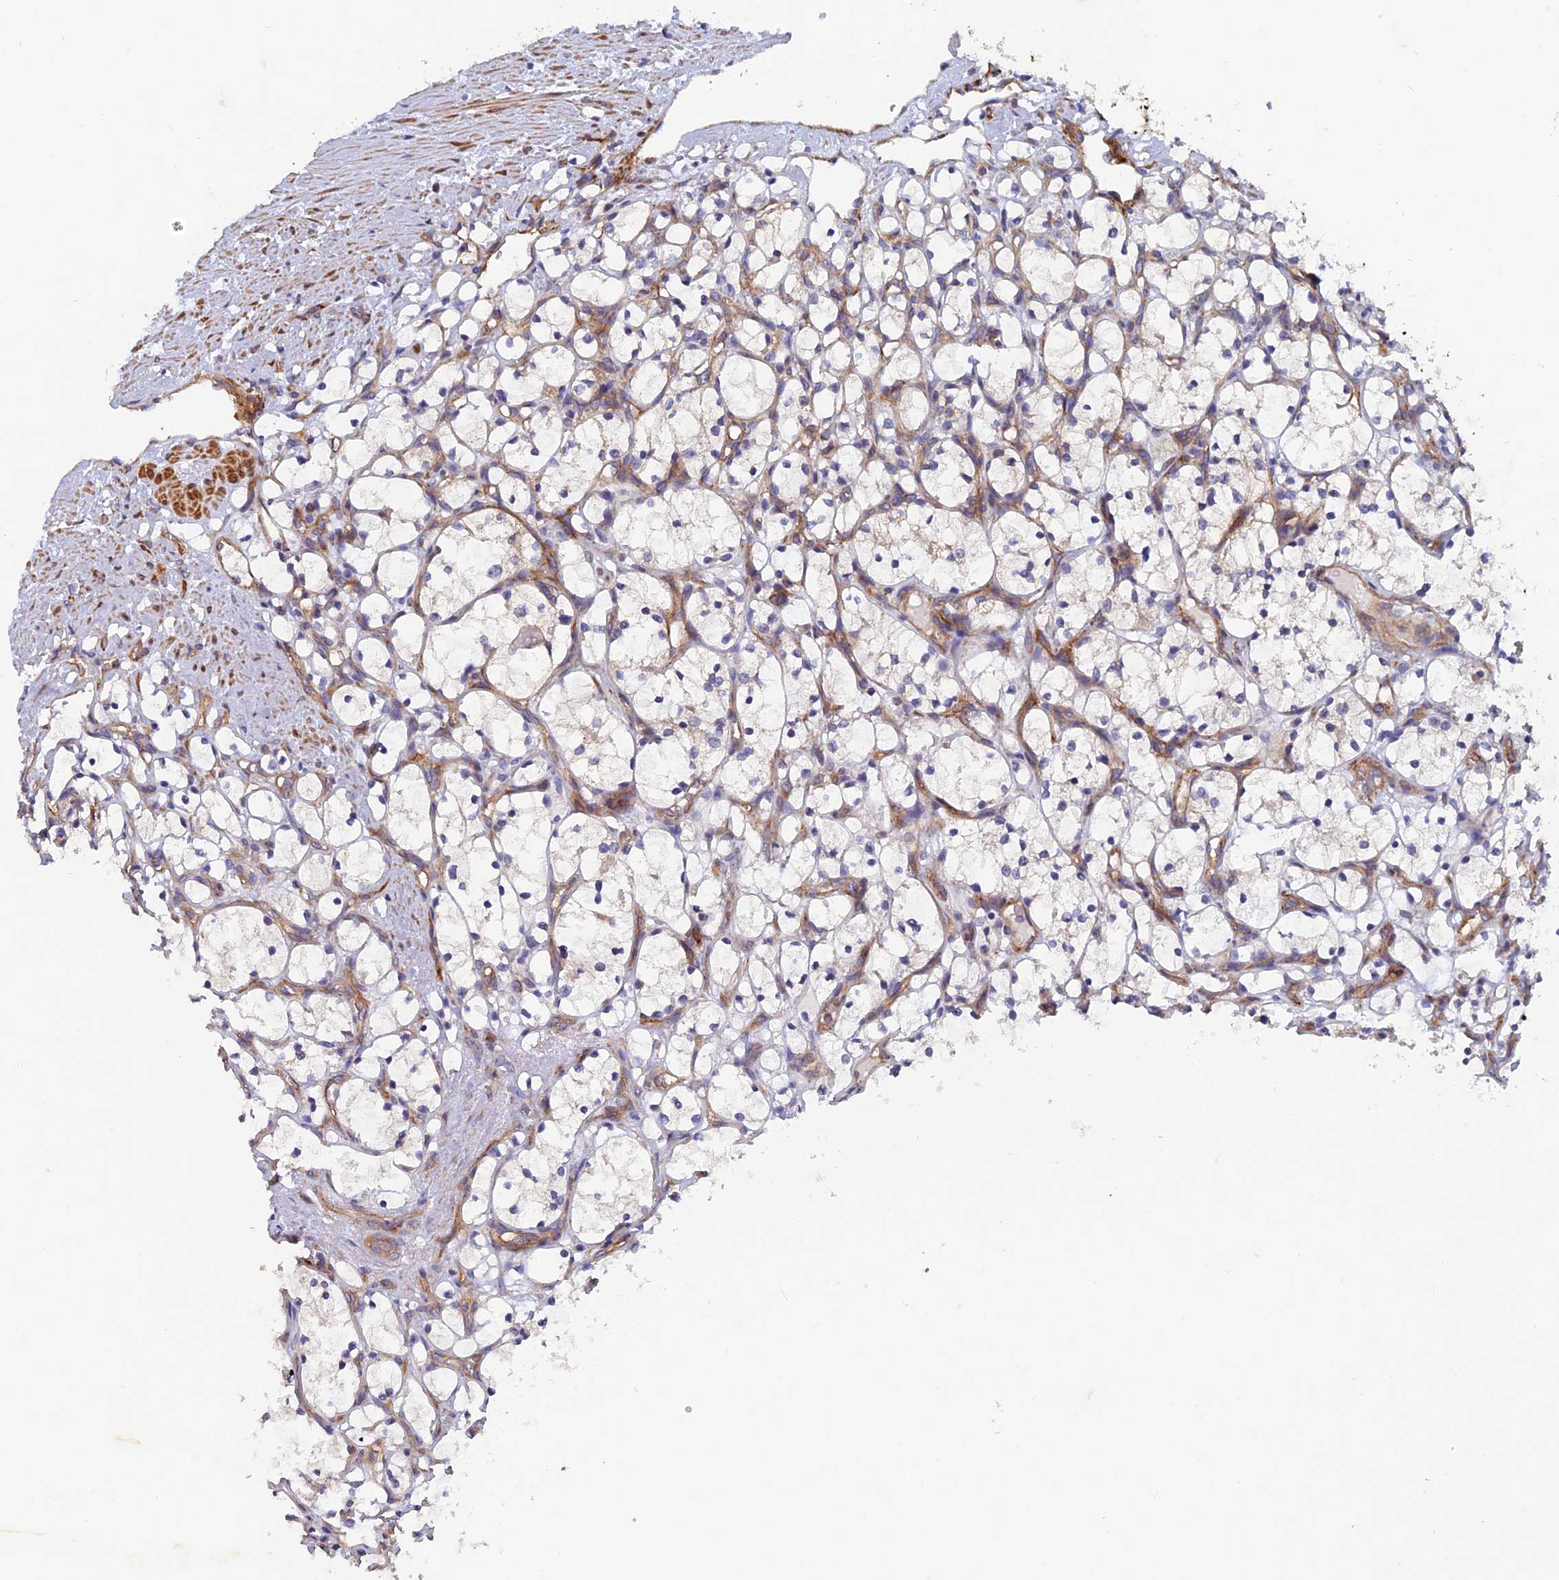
{"staining": {"intensity": "negative", "quantity": "none", "location": "none"}, "tissue": "renal cancer", "cell_type": "Tumor cells", "image_type": "cancer", "snomed": [{"axis": "morphology", "description": "Adenocarcinoma, NOS"}, {"axis": "topography", "description": "Kidney"}], "caption": "A high-resolution photomicrograph shows IHC staining of adenocarcinoma (renal), which shows no significant positivity in tumor cells.", "gene": "NCAPG", "patient": {"sex": "female", "age": 69}}